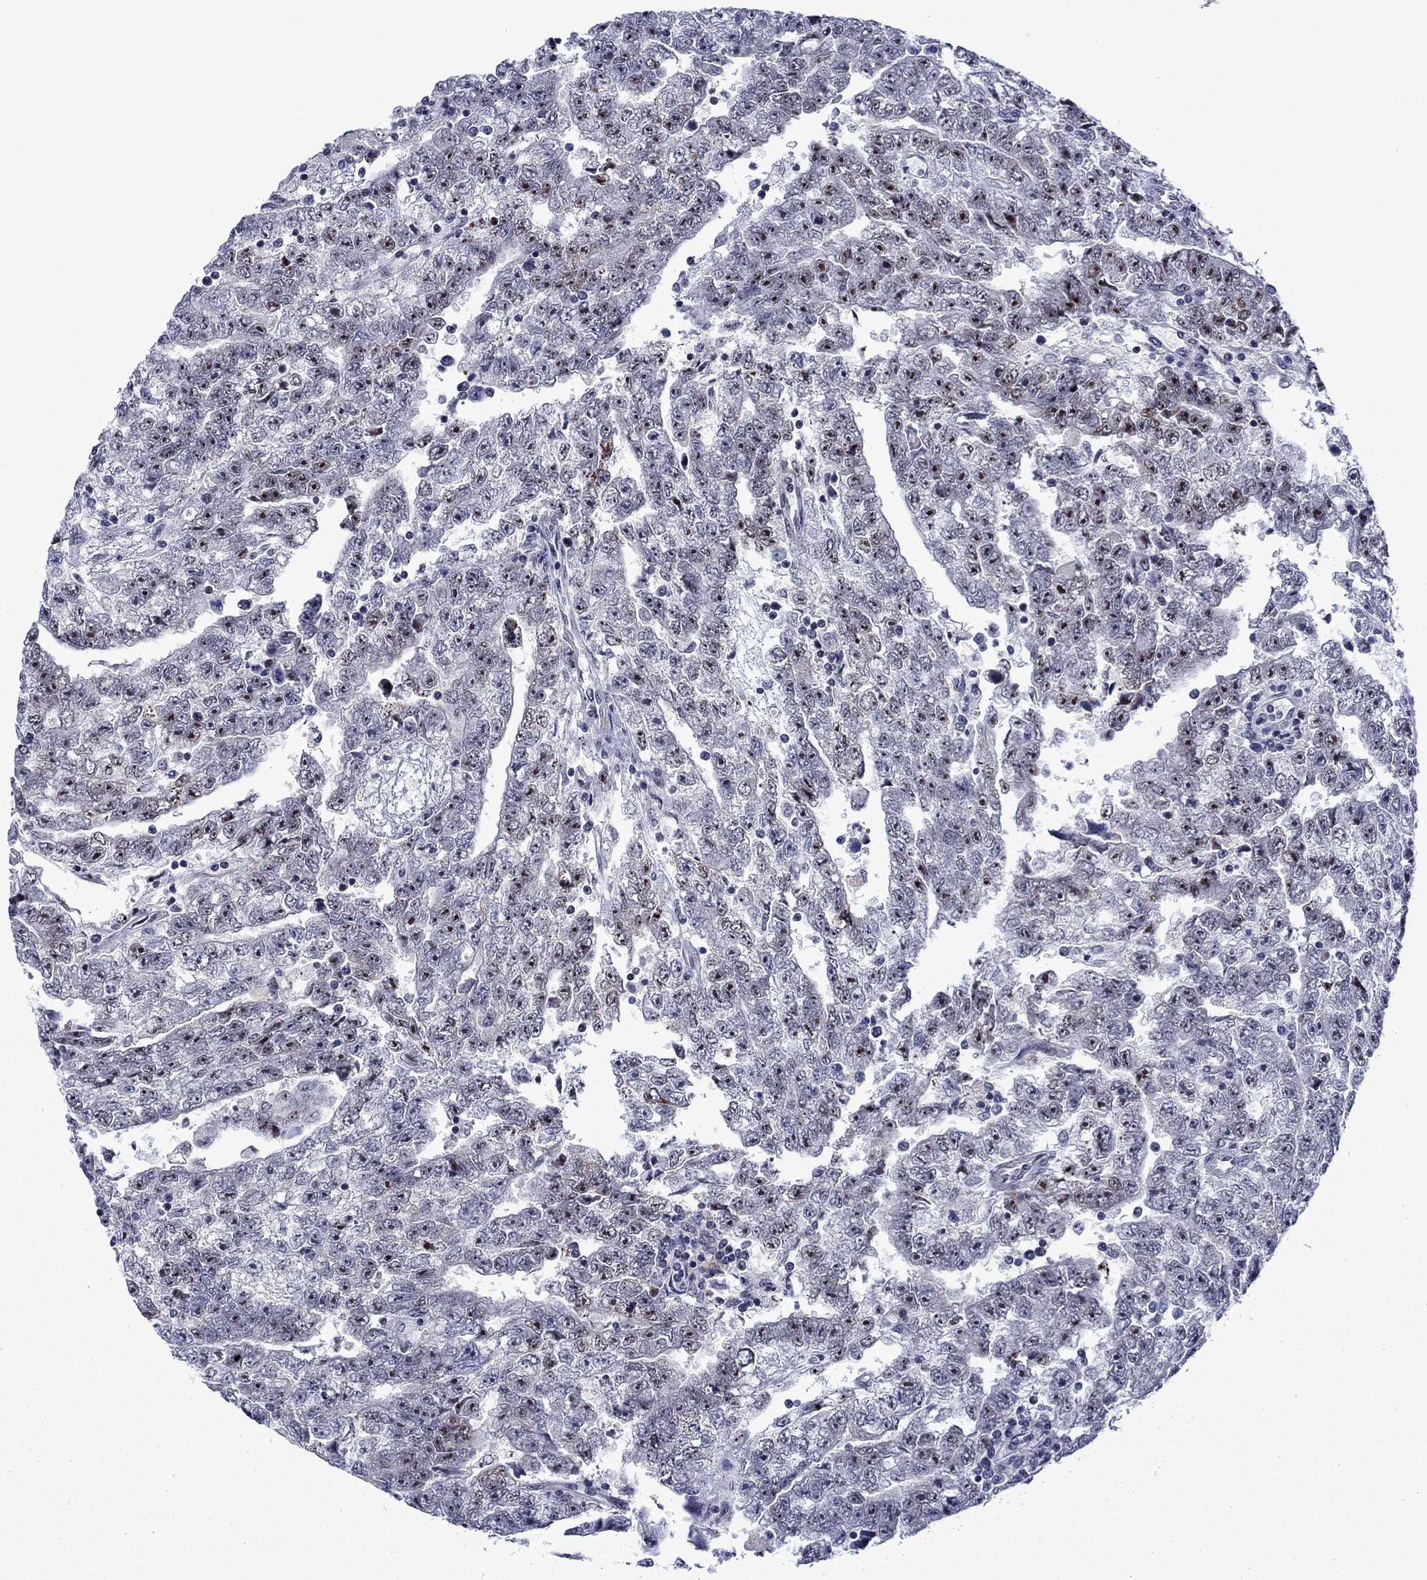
{"staining": {"intensity": "moderate", "quantity": "<25%", "location": "cytoplasmic/membranous"}, "tissue": "testis cancer", "cell_type": "Tumor cells", "image_type": "cancer", "snomed": [{"axis": "morphology", "description": "Carcinoma, Embryonal, NOS"}, {"axis": "topography", "description": "Testis"}], "caption": "Embryonal carcinoma (testis) stained for a protein displays moderate cytoplasmic/membranous positivity in tumor cells.", "gene": "SURF2", "patient": {"sex": "male", "age": 25}}